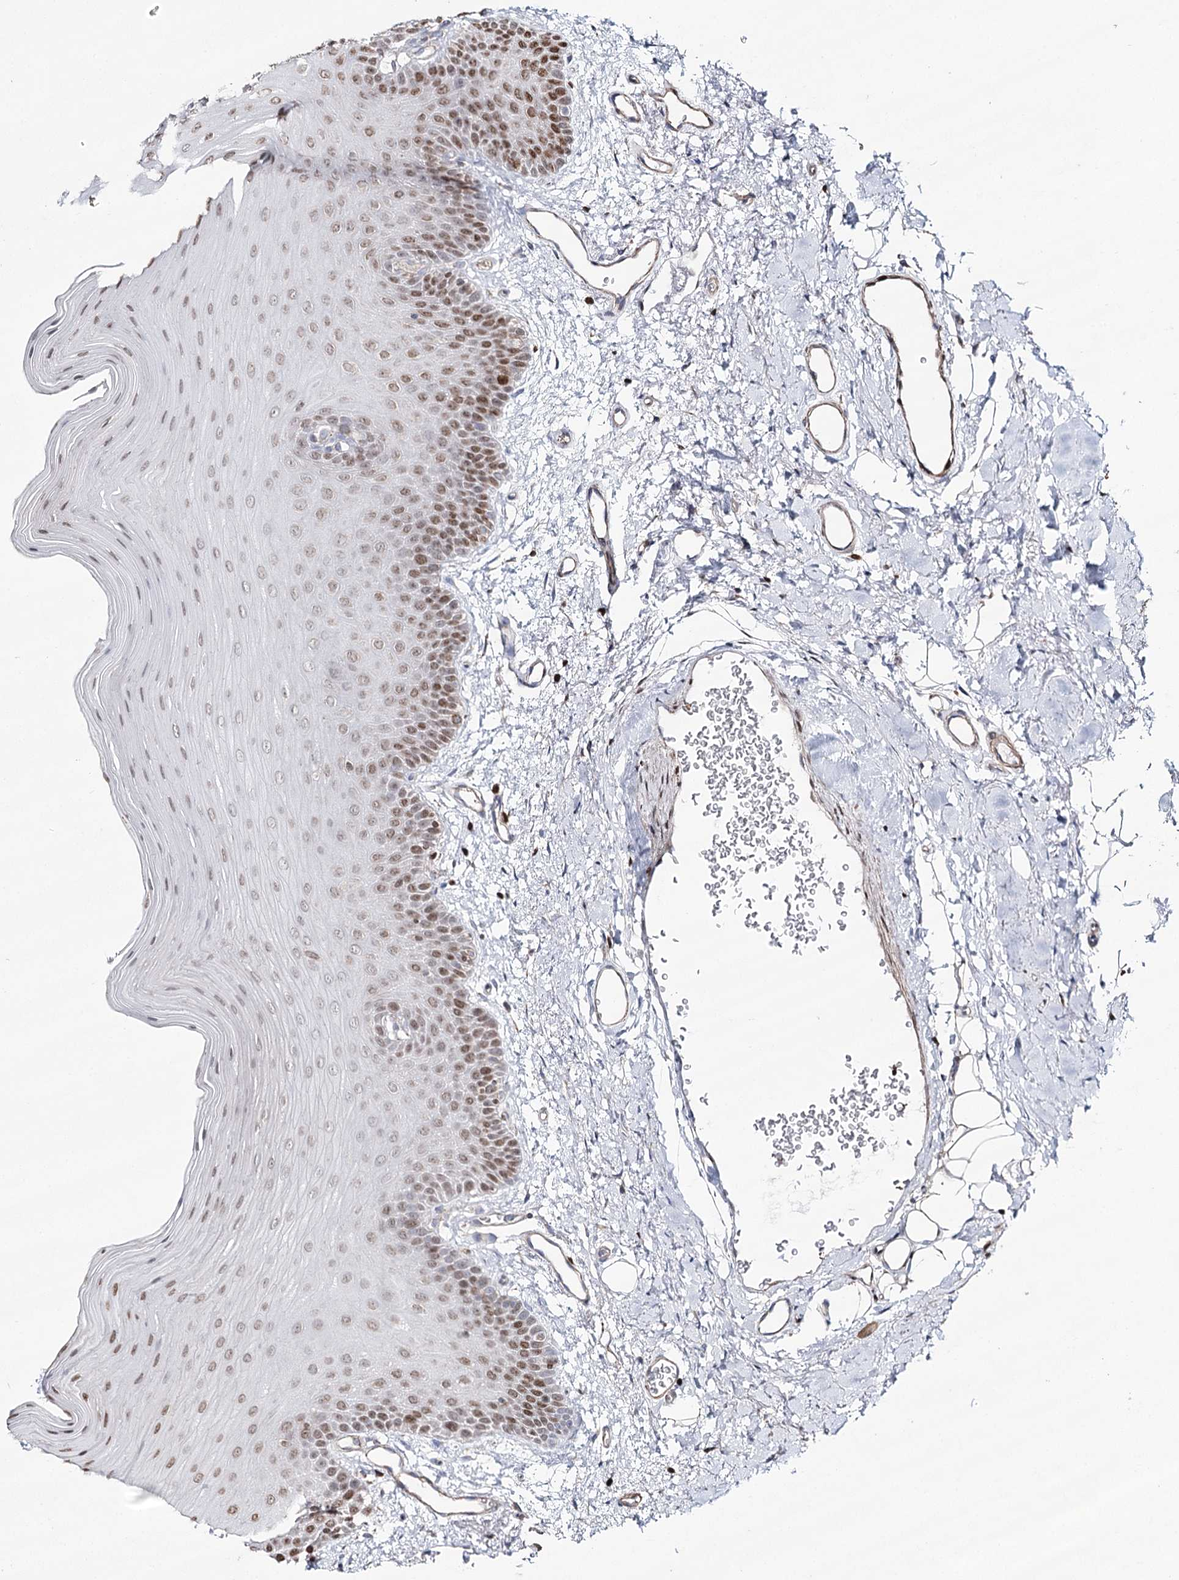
{"staining": {"intensity": "moderate", "quantity": ">75%", "location": "nuclear"}, "tissue": "oral mucosa", "cell_type": "Squamous epithelial cells", "image_type": "normal", "snomed": [{"axis": "morphology", "description": "Normal tissue, NOS"}, {"axis": "topography", "description": "Oral tissue"}], "caption": "The immunohistochemical stain highlights moderate nuclear positivity in squamous epithelial cells of benign oral mucosa.", "gene": "PDHX", "patient": {"sex": "male", "age": 68}}